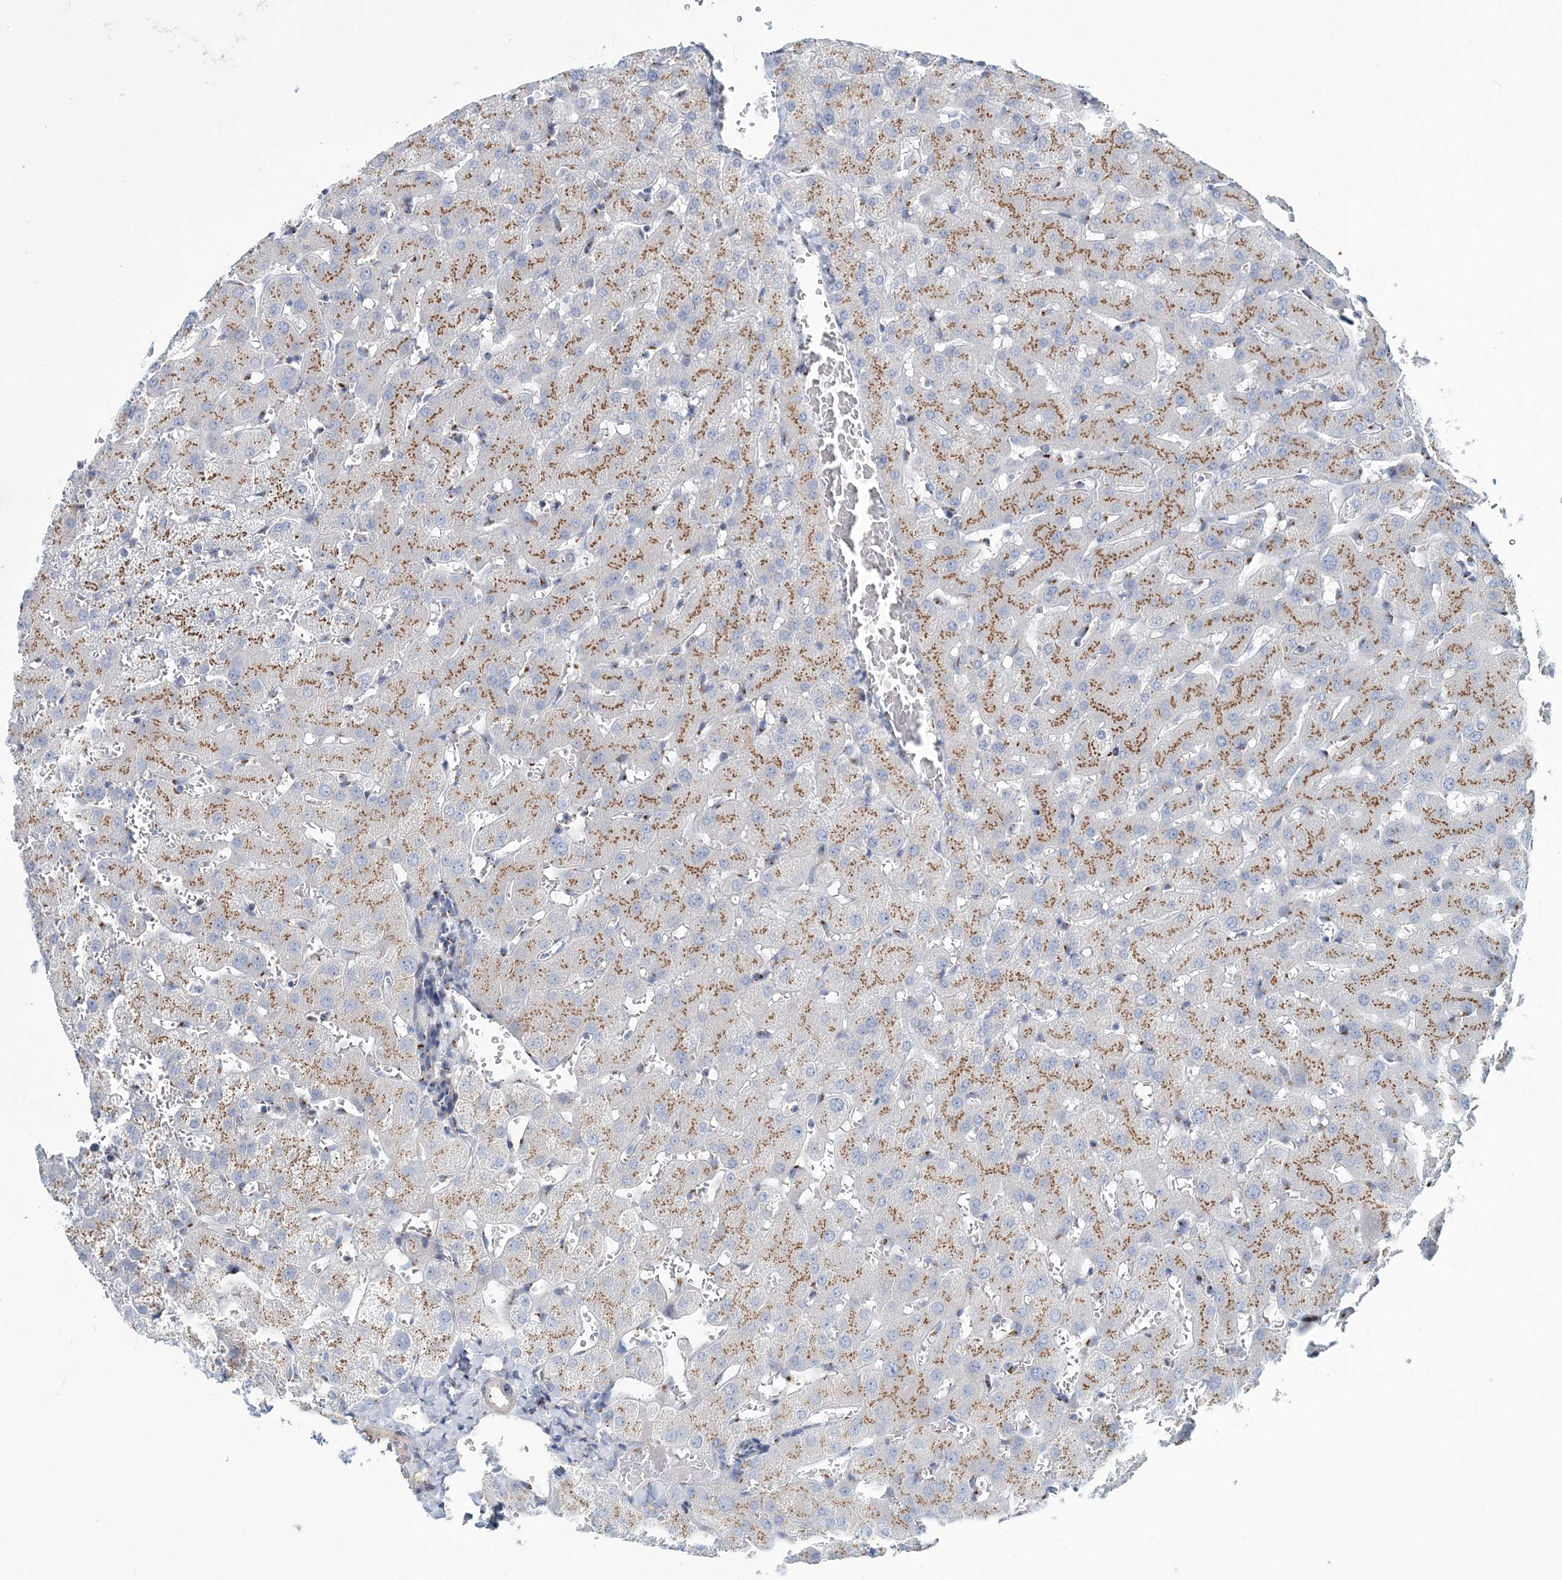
{"staining": {"intensity": "negative", "quantity": "none", "location": "none"}, "tissue": "liver", "cell_type": "Cholangiocytes", "image_type": "normal", "snomed": [{"axis": "morphology", "description": "Normal tissue, NOS"}, {"axis": "topography", "description": "Liver"}], "caption": "DAB (3,3'-diaminobenzidine) immunohistochemical staining of normal human liver displays no significant expression in cholangiocytes. (Stains: DAB immunohistochemistry (IHC) with hematoxylin counter stain, Microscopy: brightfield microscopy at high magnification).", "gene": "MAN1A2", "patient": {"sex": "female", "age": 63}}